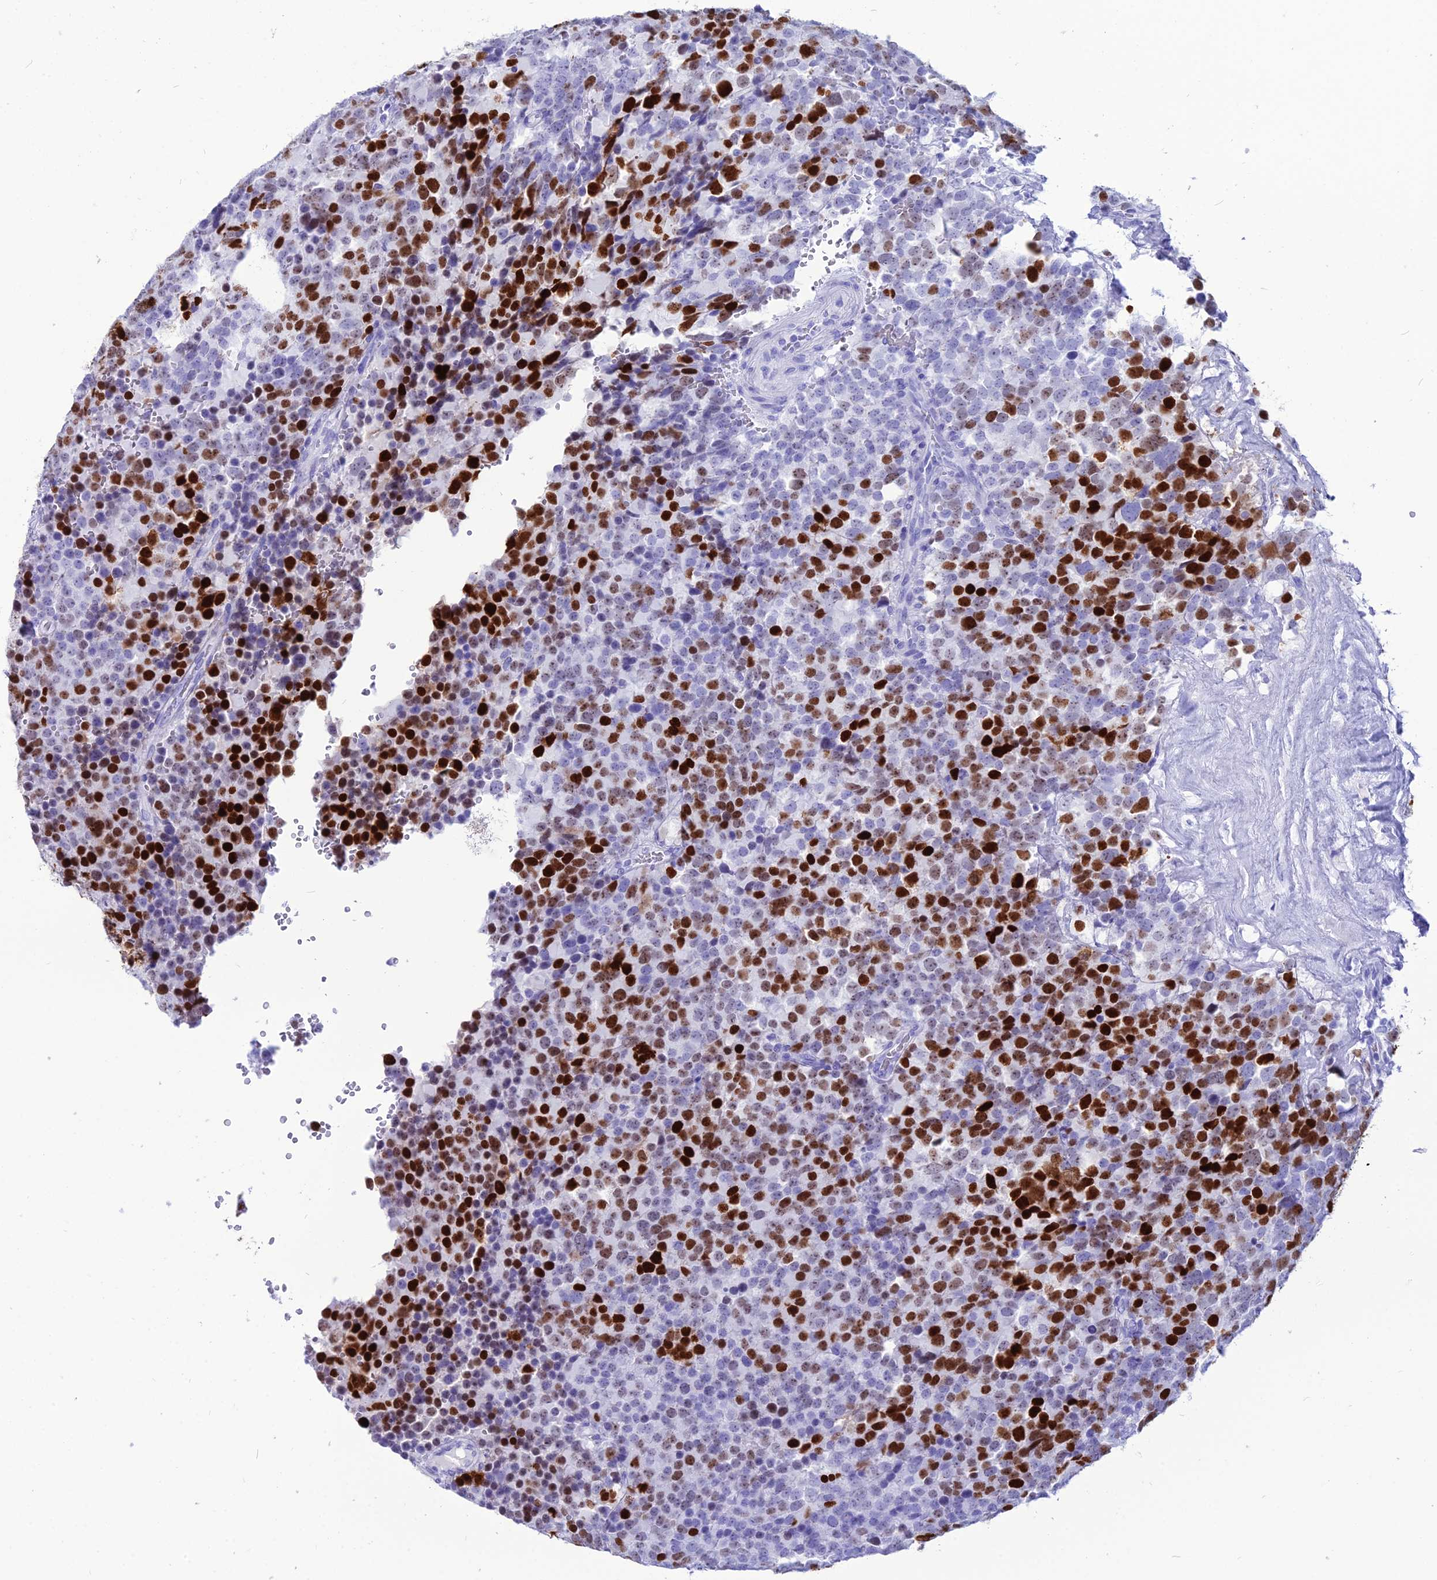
{"staining": {"intensity": "strong", "quantity": "25%-75%", "location": "nuclear"}, "tissue": "testis cancer", "cell_type": "Tumor cells", "image_type": "cancer", "snomed": [{"axis": "morphology", "description": "Seminoma, NOS"}, {"axis": "topography", "description": "Testis"}], "caption": "Testis cancer stained with DAB (3,3'-diaminobenzidine) immunohistochemistry (IHC) reveals high levels of strong nuclear positivity in about 25%-75% of tumor cells.", "gene": "PNMA5", "patient": {"sex": "male", "age": 71}}